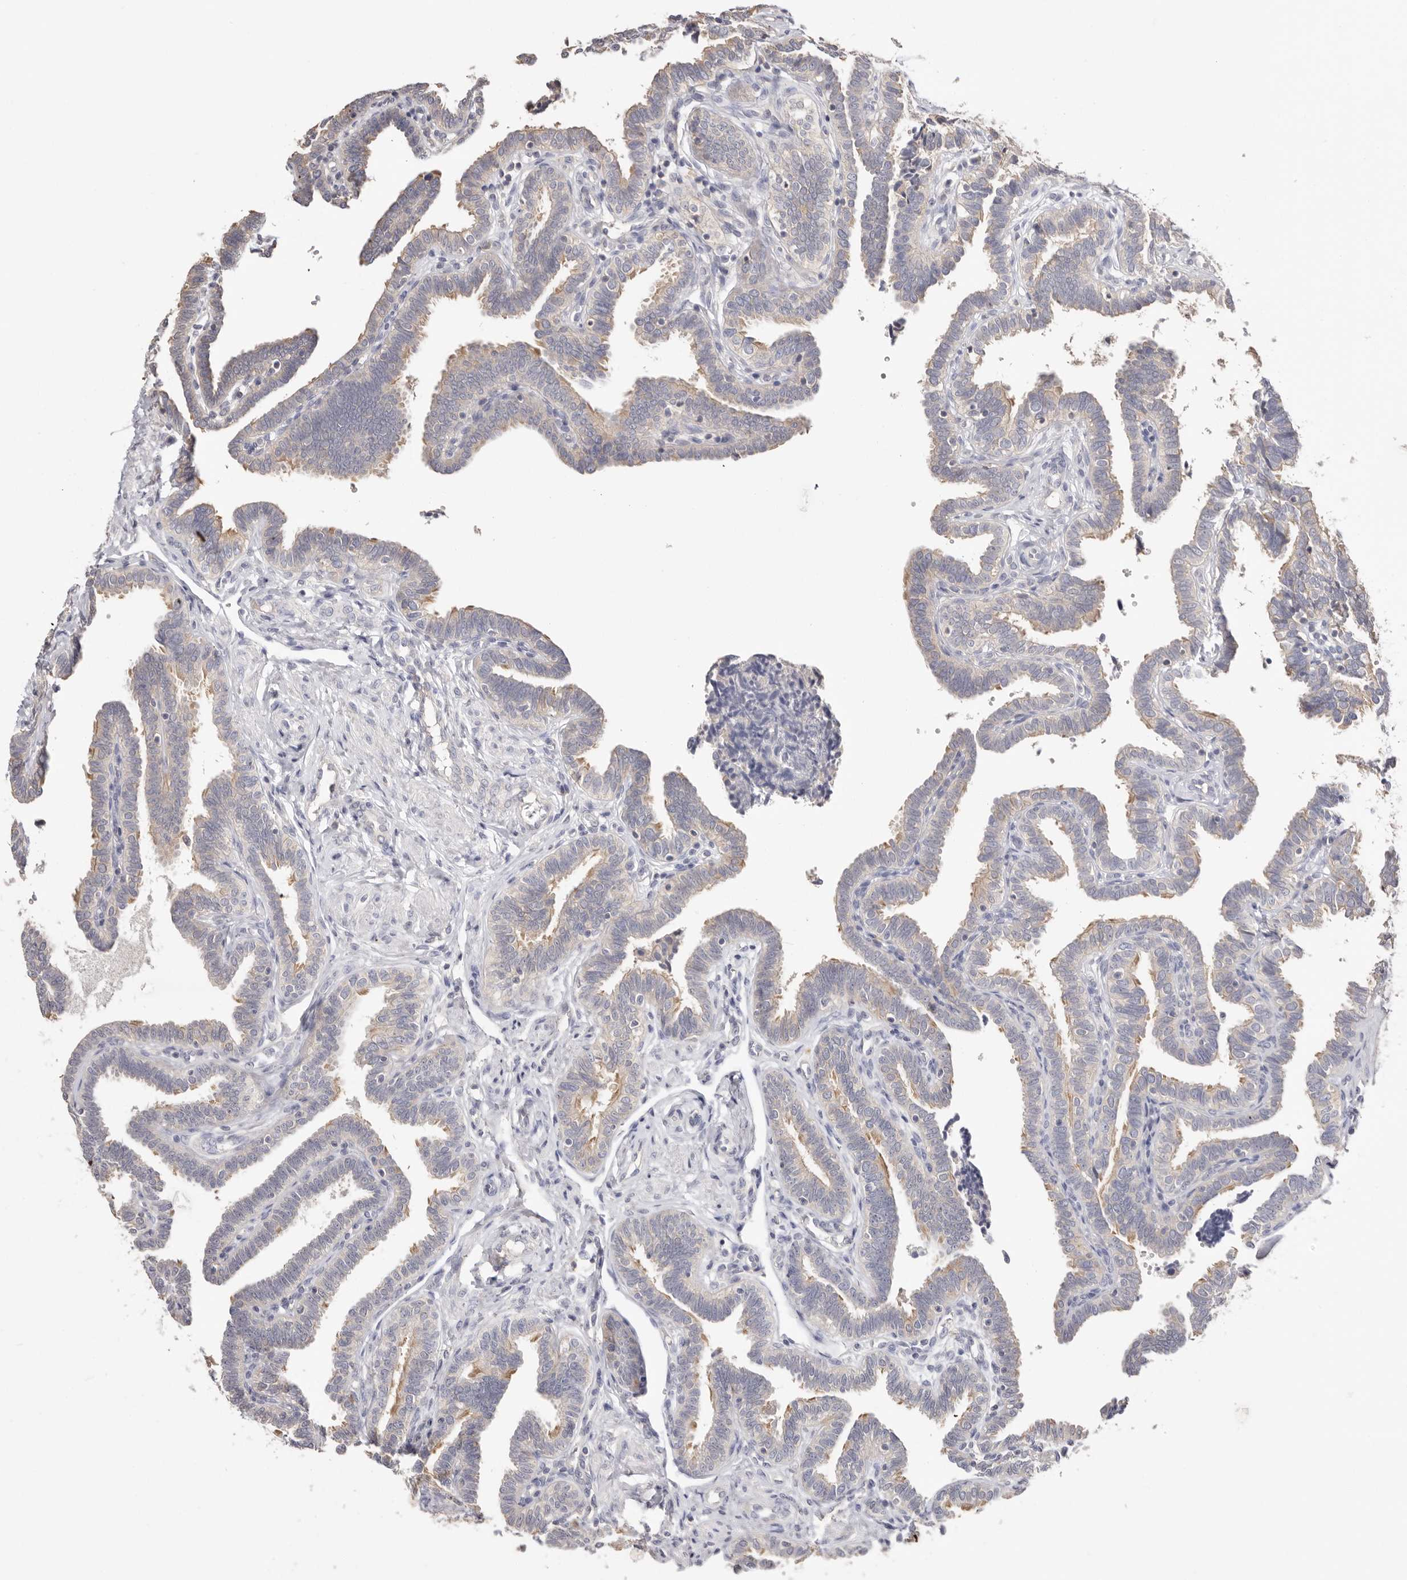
{"staining": {"intensity": "moderate", "quantity": ">75%", "location": "cytoplasmic/membranous"}, "tissue": "fallopian tube", "cell_type": "Glandular cells", "image_type": "normal", "snomed": [{"axis": "morphology", "description": "Normal tissue, NOS"}, {"axis": "topography", "description": "Fallopian tube"}], "caption": "Immunohistochemistry photomicrograph of normal fallopian tube: fallopian tube stained using IHC reveals medium levels of moderate protein expression localized specifically in the cytoplasmic/membranous of glandular cells, appearing as a cytoplasmic/membranous brown color.", "gene": "S100A14", "patient": {"sex": "female", "age": 39}}